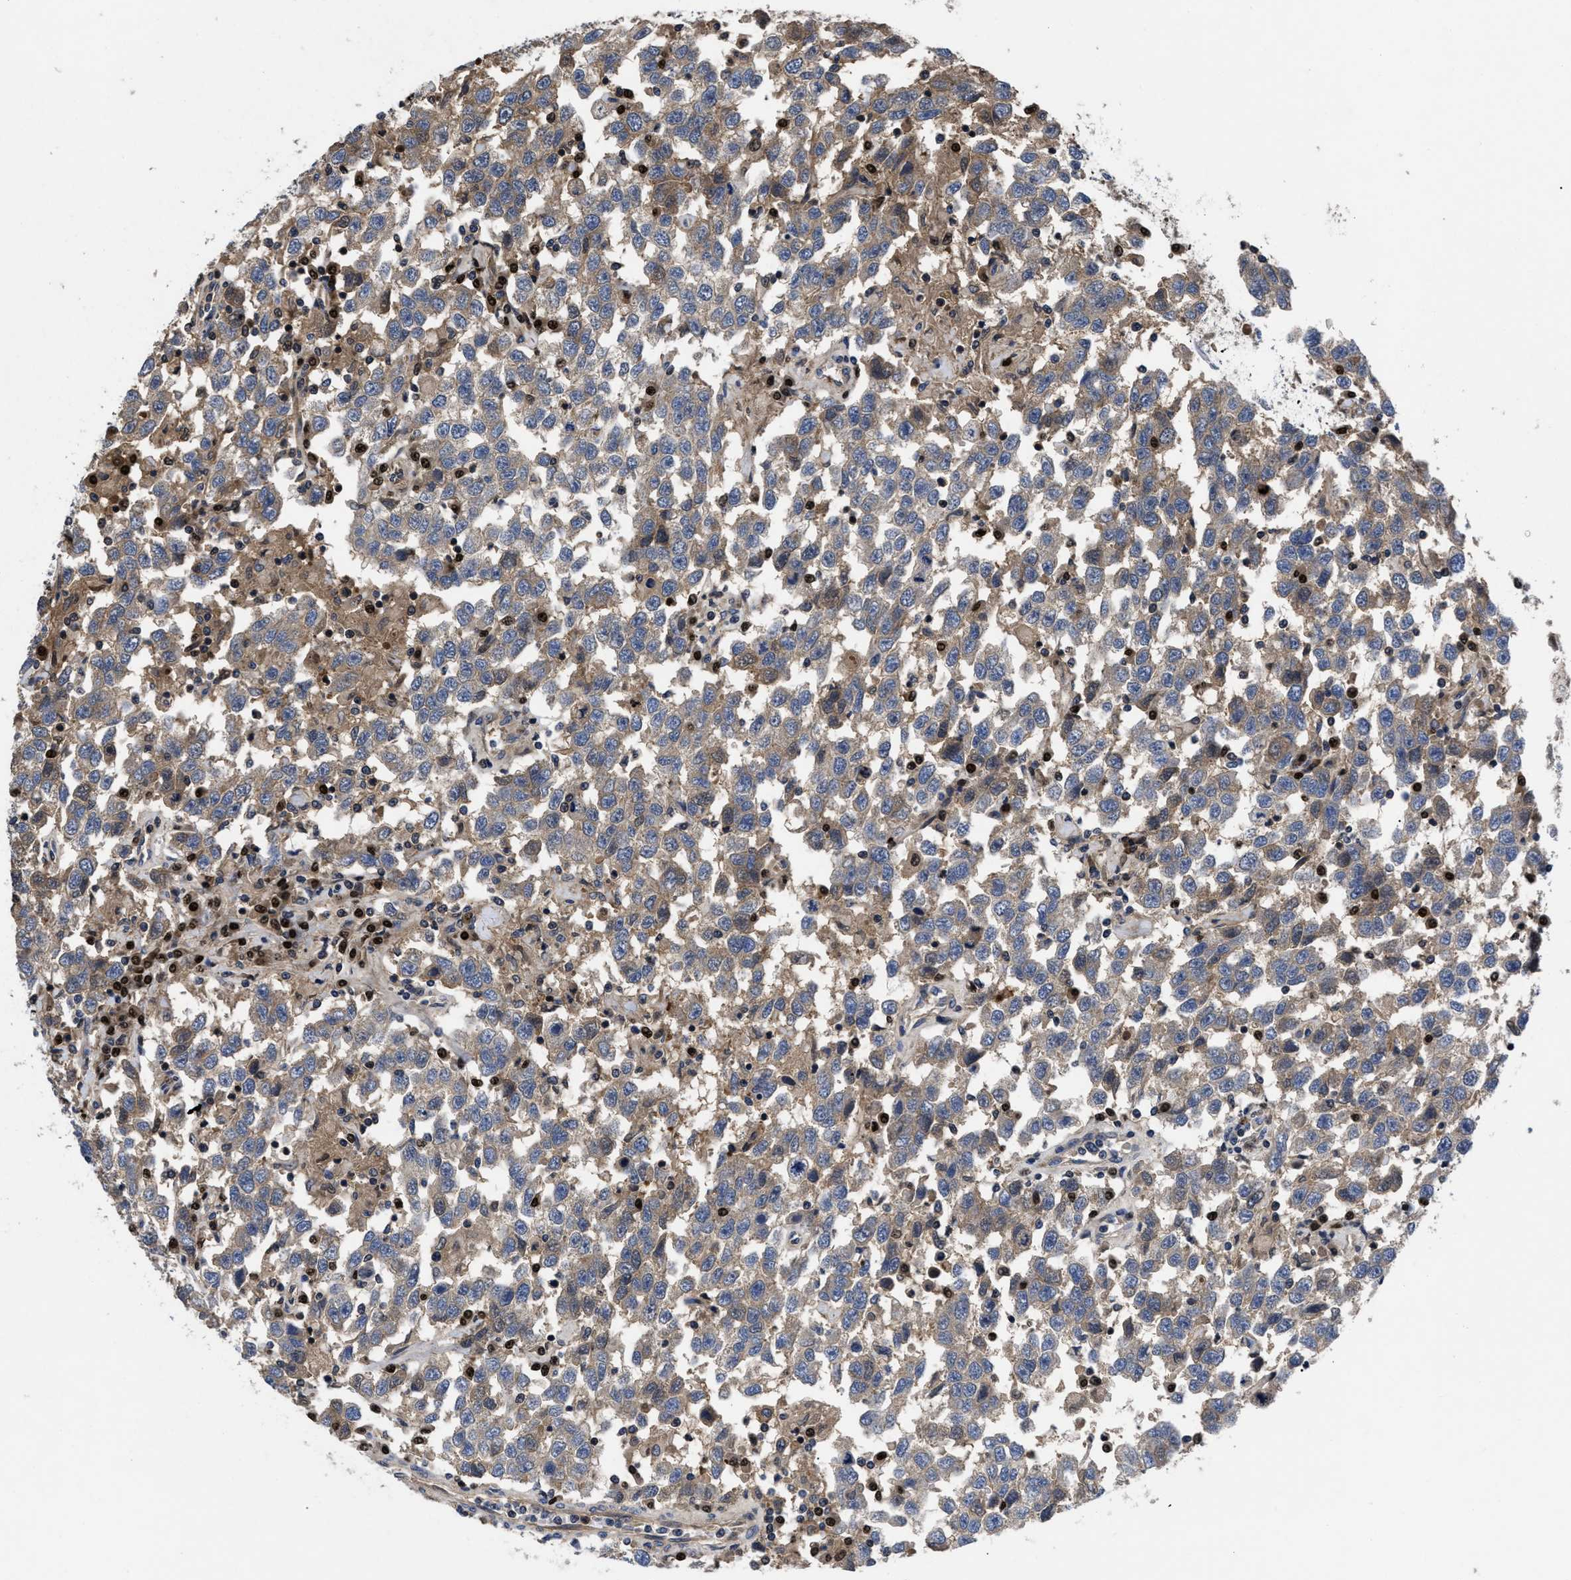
{"staining": {"intensity": "weak", "quantity": ">75%", "location": "cytoplasmic/membranous"}, "tissue": "testis cancer", "cell_type": "Tumor cells", "image_type": "cancer", "snomed": [{"axis": "morphology", "description": "Seminoma, NOS"}, {"axis": "topography", "description": "Testis"}], "caption": "Protein expression analysis of human testis seminoma reveals weak cytoplasmic/membranous staining in about >75% of tumor cells.", "gene": "FAM200A", "patient": {"sex": "male", "age": 41}}